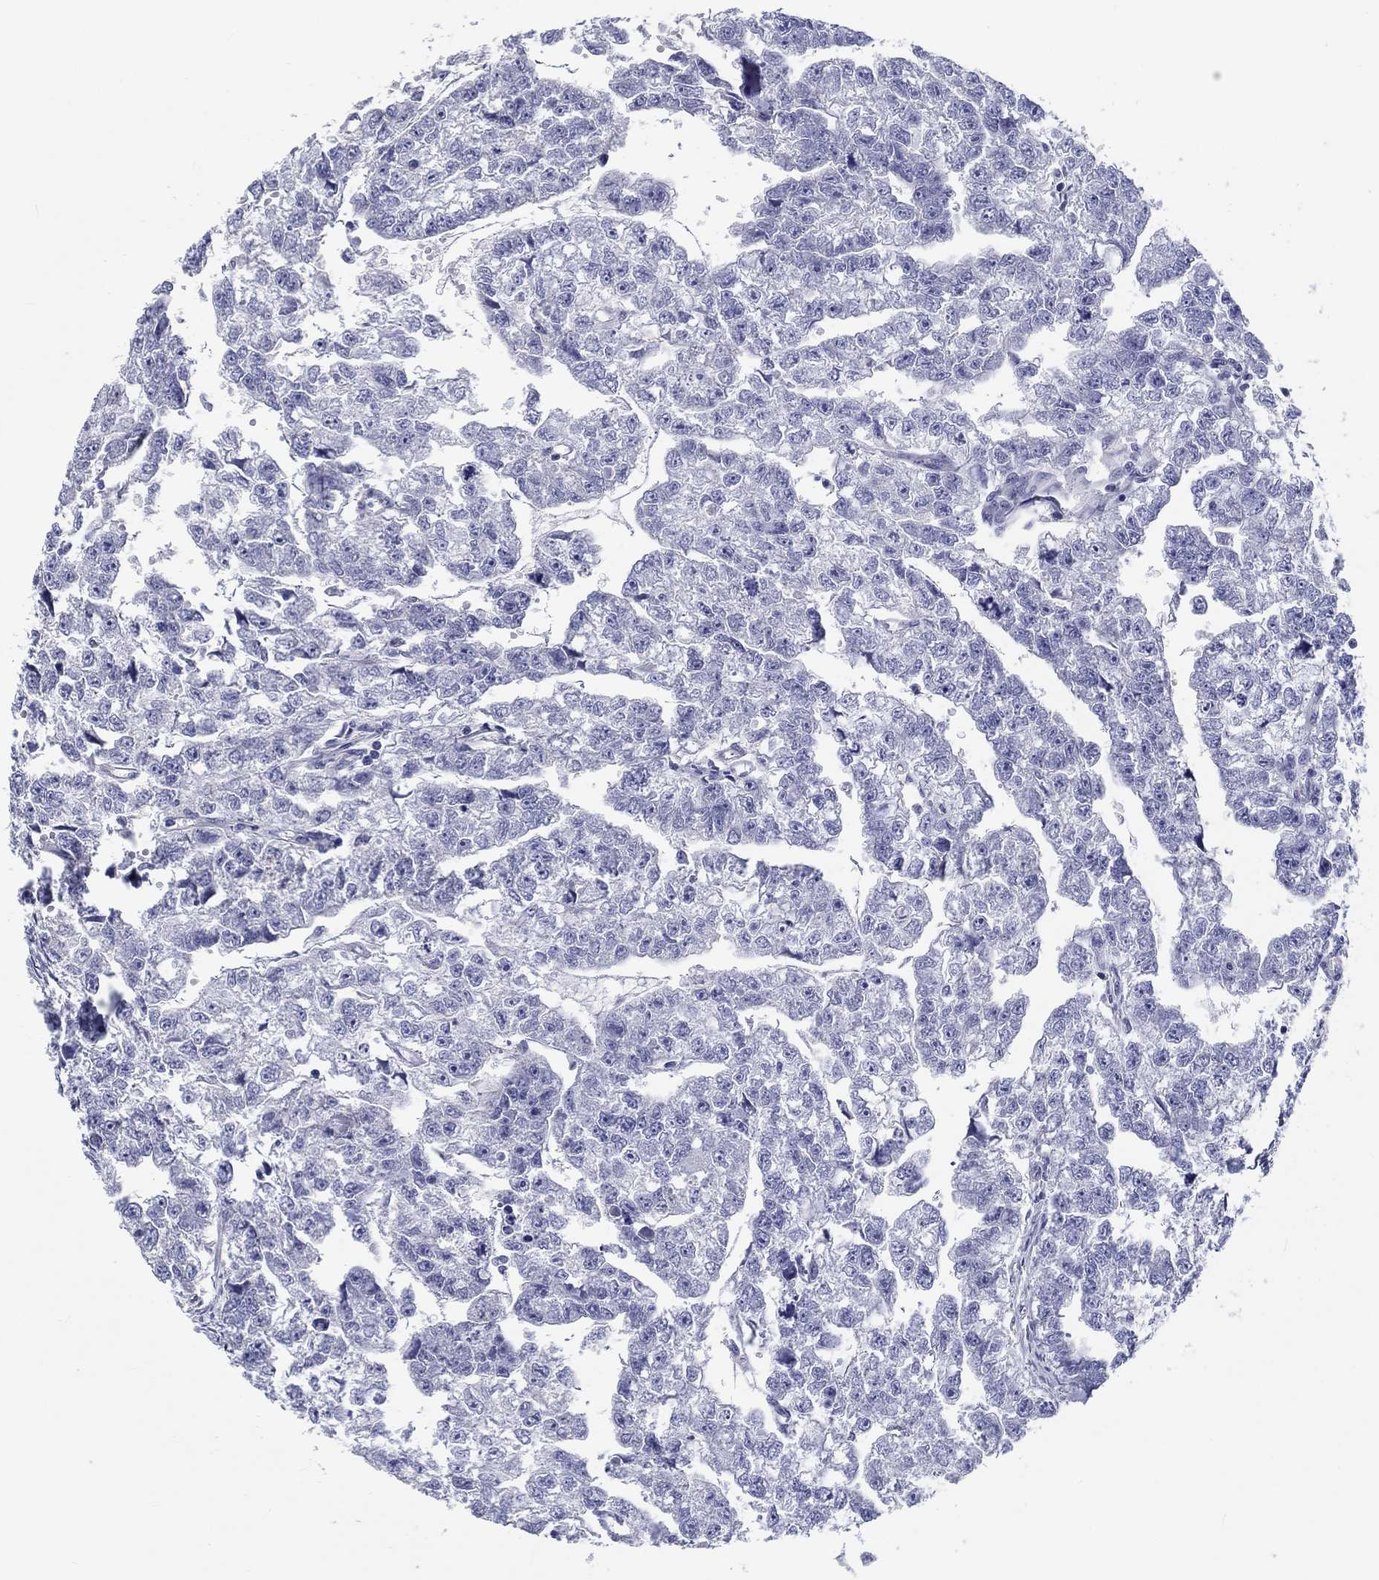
{"staining": {"intensity": "negative", "quantity": "none", "location": "none"}, "tissue": "testis cancer", "cell_type": "Tumor cells", "image_type": "cancer", "snomed": [{"axis": "morphology", "description": "Carcinoma, Embryonal, NOS"}, {"axis": "morphology", "description": "Teratoma, malignant, NOS"}, {"axis": "topography", "description": "Testis"}], "caption": "This is an IHC image of testis embryonal carcinoma. There is no expression in tumor cells.", "gene": "CRYGD", "patient": {"sex": "male", "age": 44}}